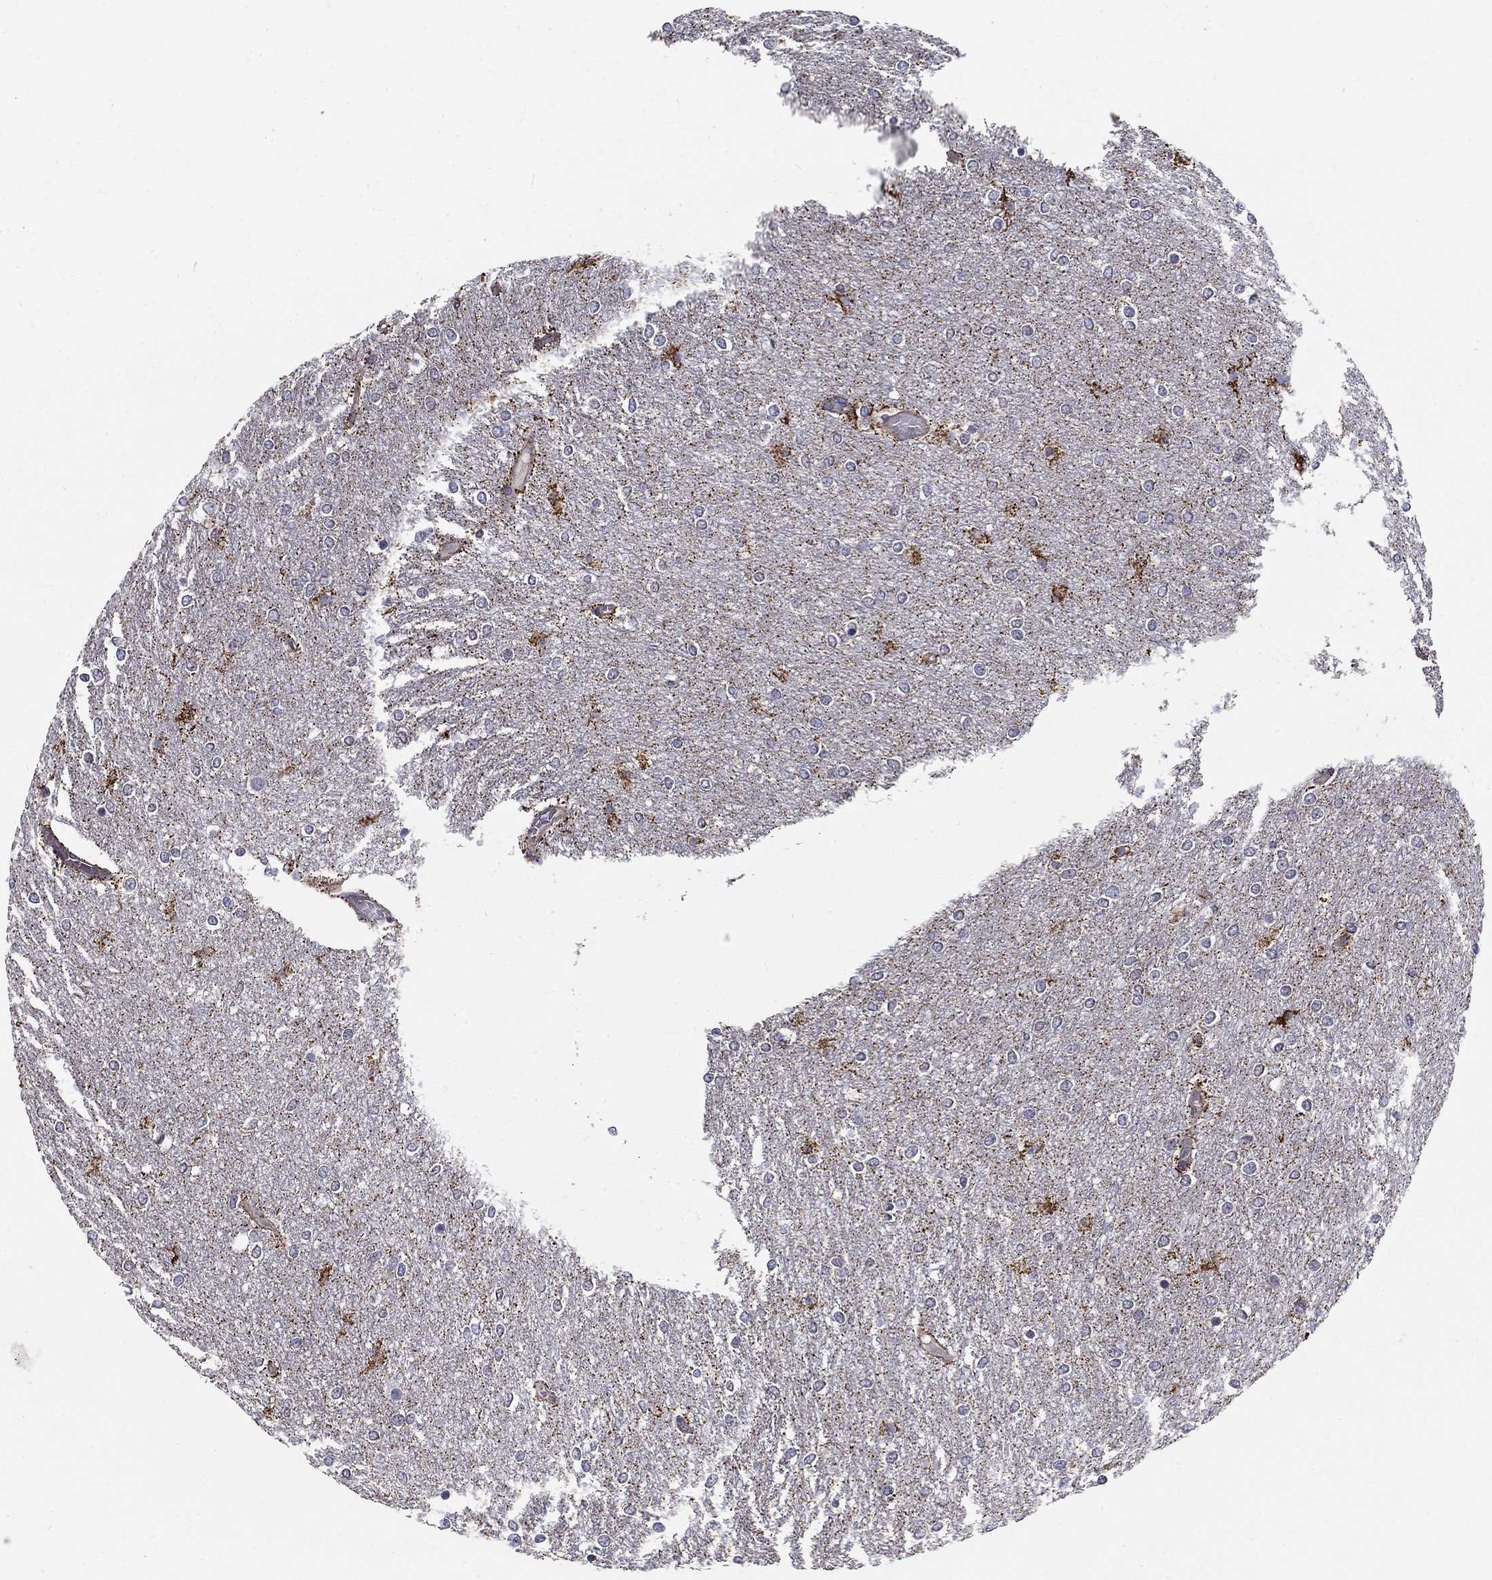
{"staining": {"intensity": "negative", "quantity": "none", "location": "none"}, "tissue": "glioma", "cell_type": "Tumor cells", "image_type": "cancer", "snomed": [{"axis": "morphology", "description": "Glioma, malignant, High grade"}, {"axis": "topography", "description": "Brain"}], "caption": "There is no significant staining in tumor cells of malignant high-grade glioma.", "gene": "ALDH4A1", "patient": {"sex": "female", "age": 61}}